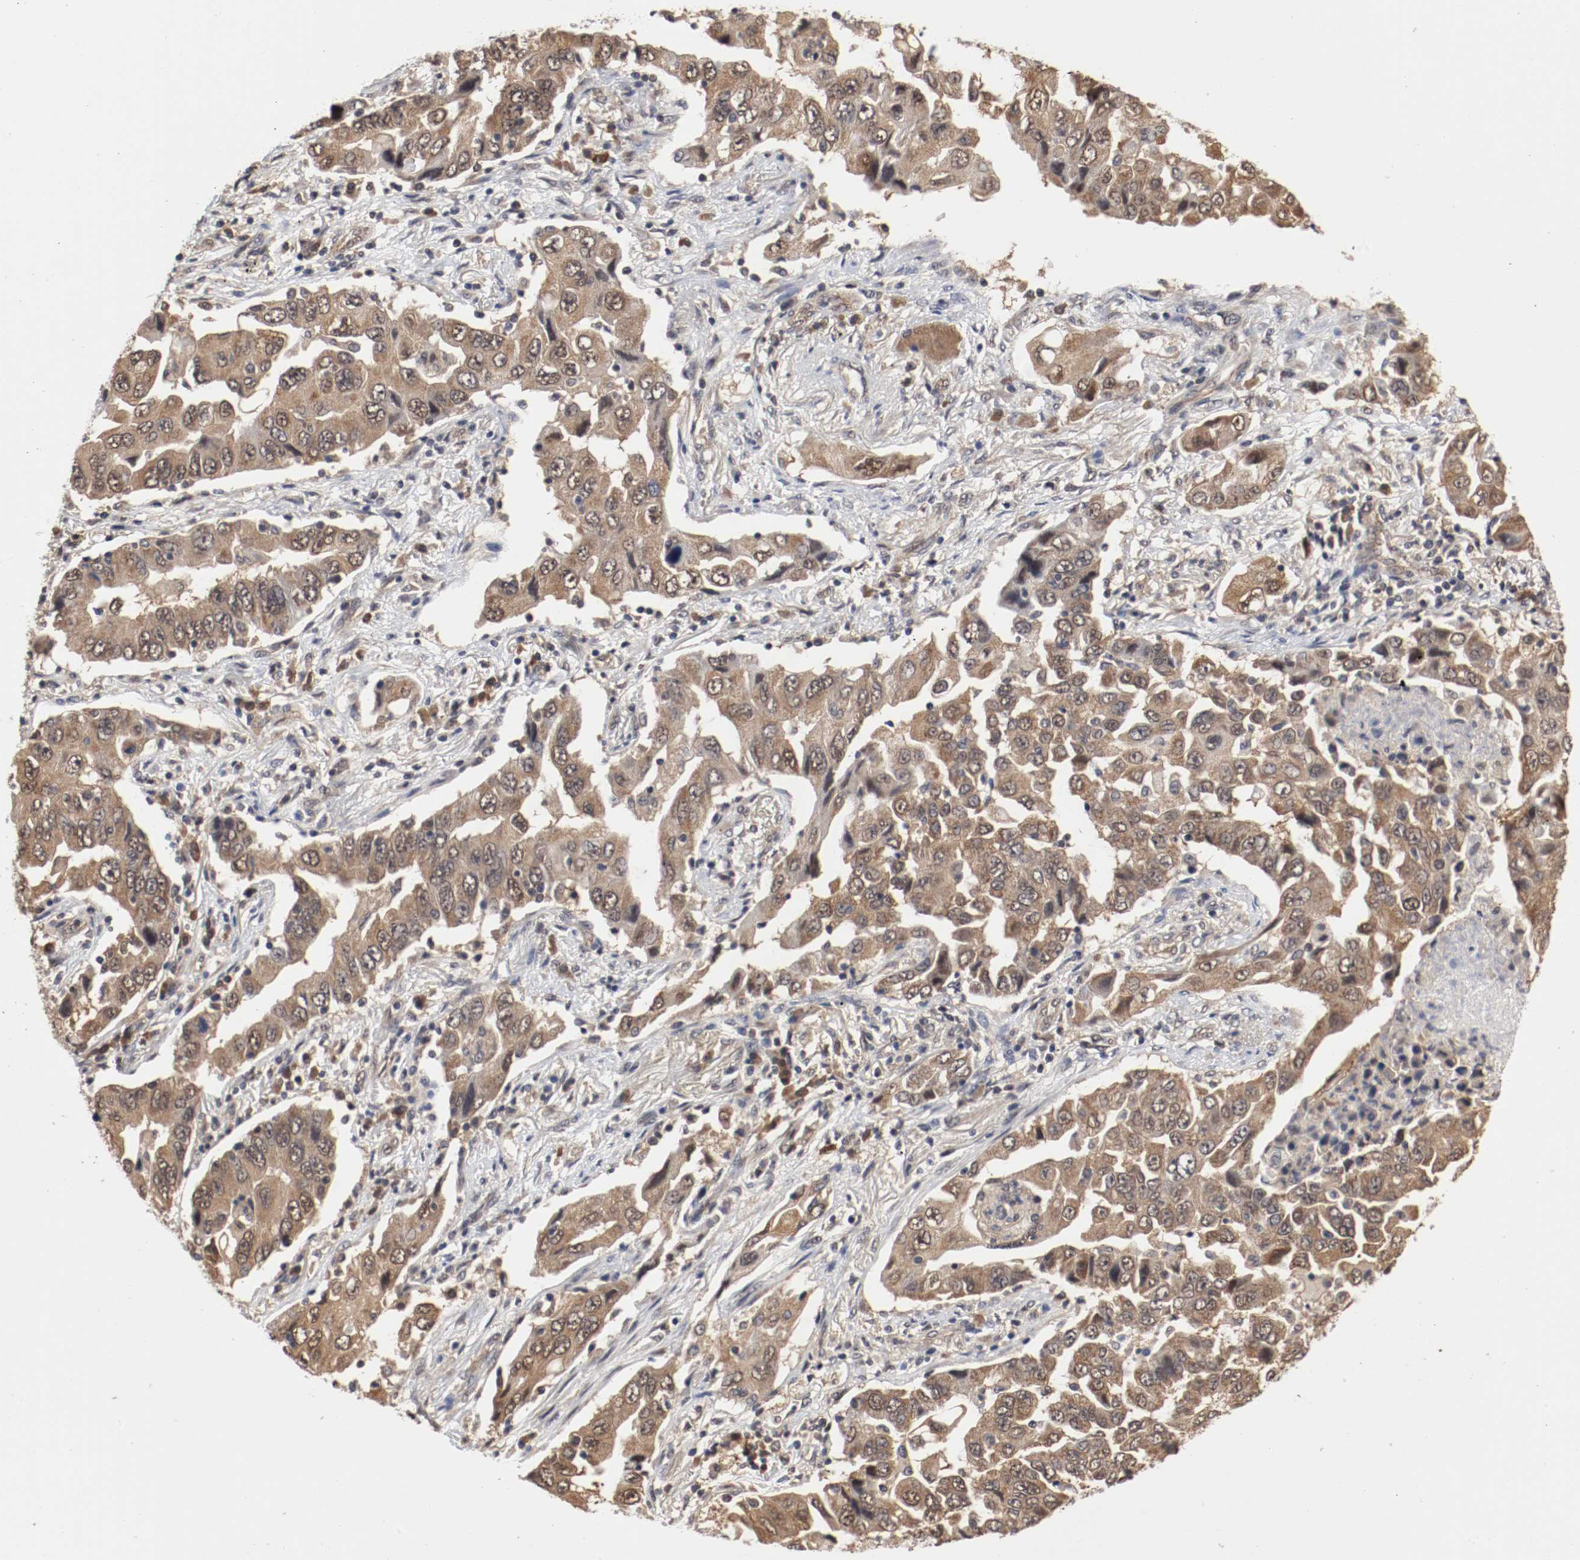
{"staining": {"intensity": "moderate", "quantity": ">75%", "location": "cytoplasmic/membranous,nuclear"}, "tissue": "lung cancer", "cell_type": "Tumor cells", "image_type": "cancer", "snomed": [{"axis": "morphology", "description": "Adenocarcinoma, NOS"}, {"axis": "topography", "description": "Lung"}], "caption": "High-power microscopy captured an IHC histopathology image of adenocarcinoma (lung), revealing moderate cytoplasmic/membranous and nuclear positivity in approximately >75% of tumor cells. The protein is stained brown, and the nuclei are stained in blue (DAB (3,3'-diaminobenzidine) IHC with brightfield microscopy, high magnification).", "gene": "AFG3L2", "patient": {"sex": "female", "age": 65}}